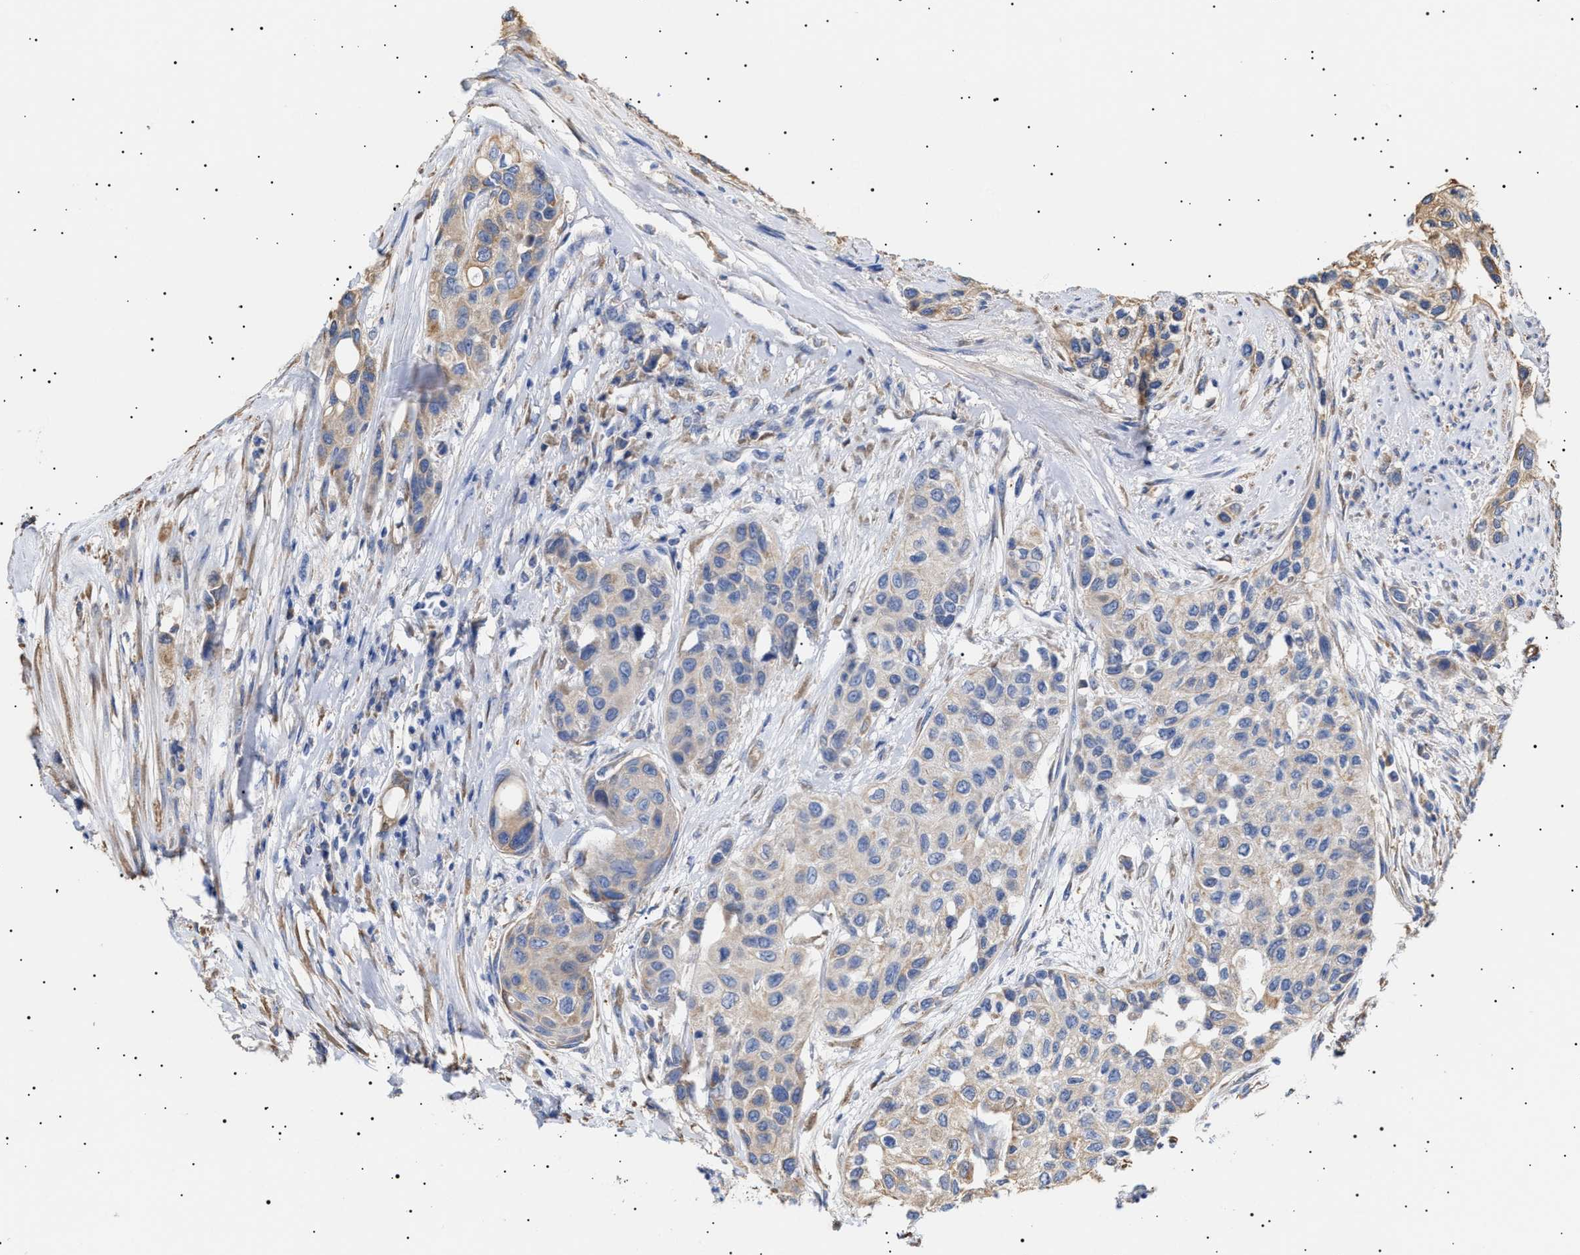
{"staining": {"intensity": "weak", "quantity": "<25%", "location": "cytoplasmic/membranous"}, "tissue": "urothelial cancer", "cell_type": "Tumor cells", "image_type": "cancer", "snomed": [{"axis": "morphology", "description": "Urothelial carcinoma, High grade"}, {"axis": "topography", "description": "Urinary bladder"}], "caption": "Urothelial cancer was stained to show a protein in brown. There is no significant staining in tumor cells.", "gene": "ERCC6L2", "patient": {"sex": "female", "age": 56}}